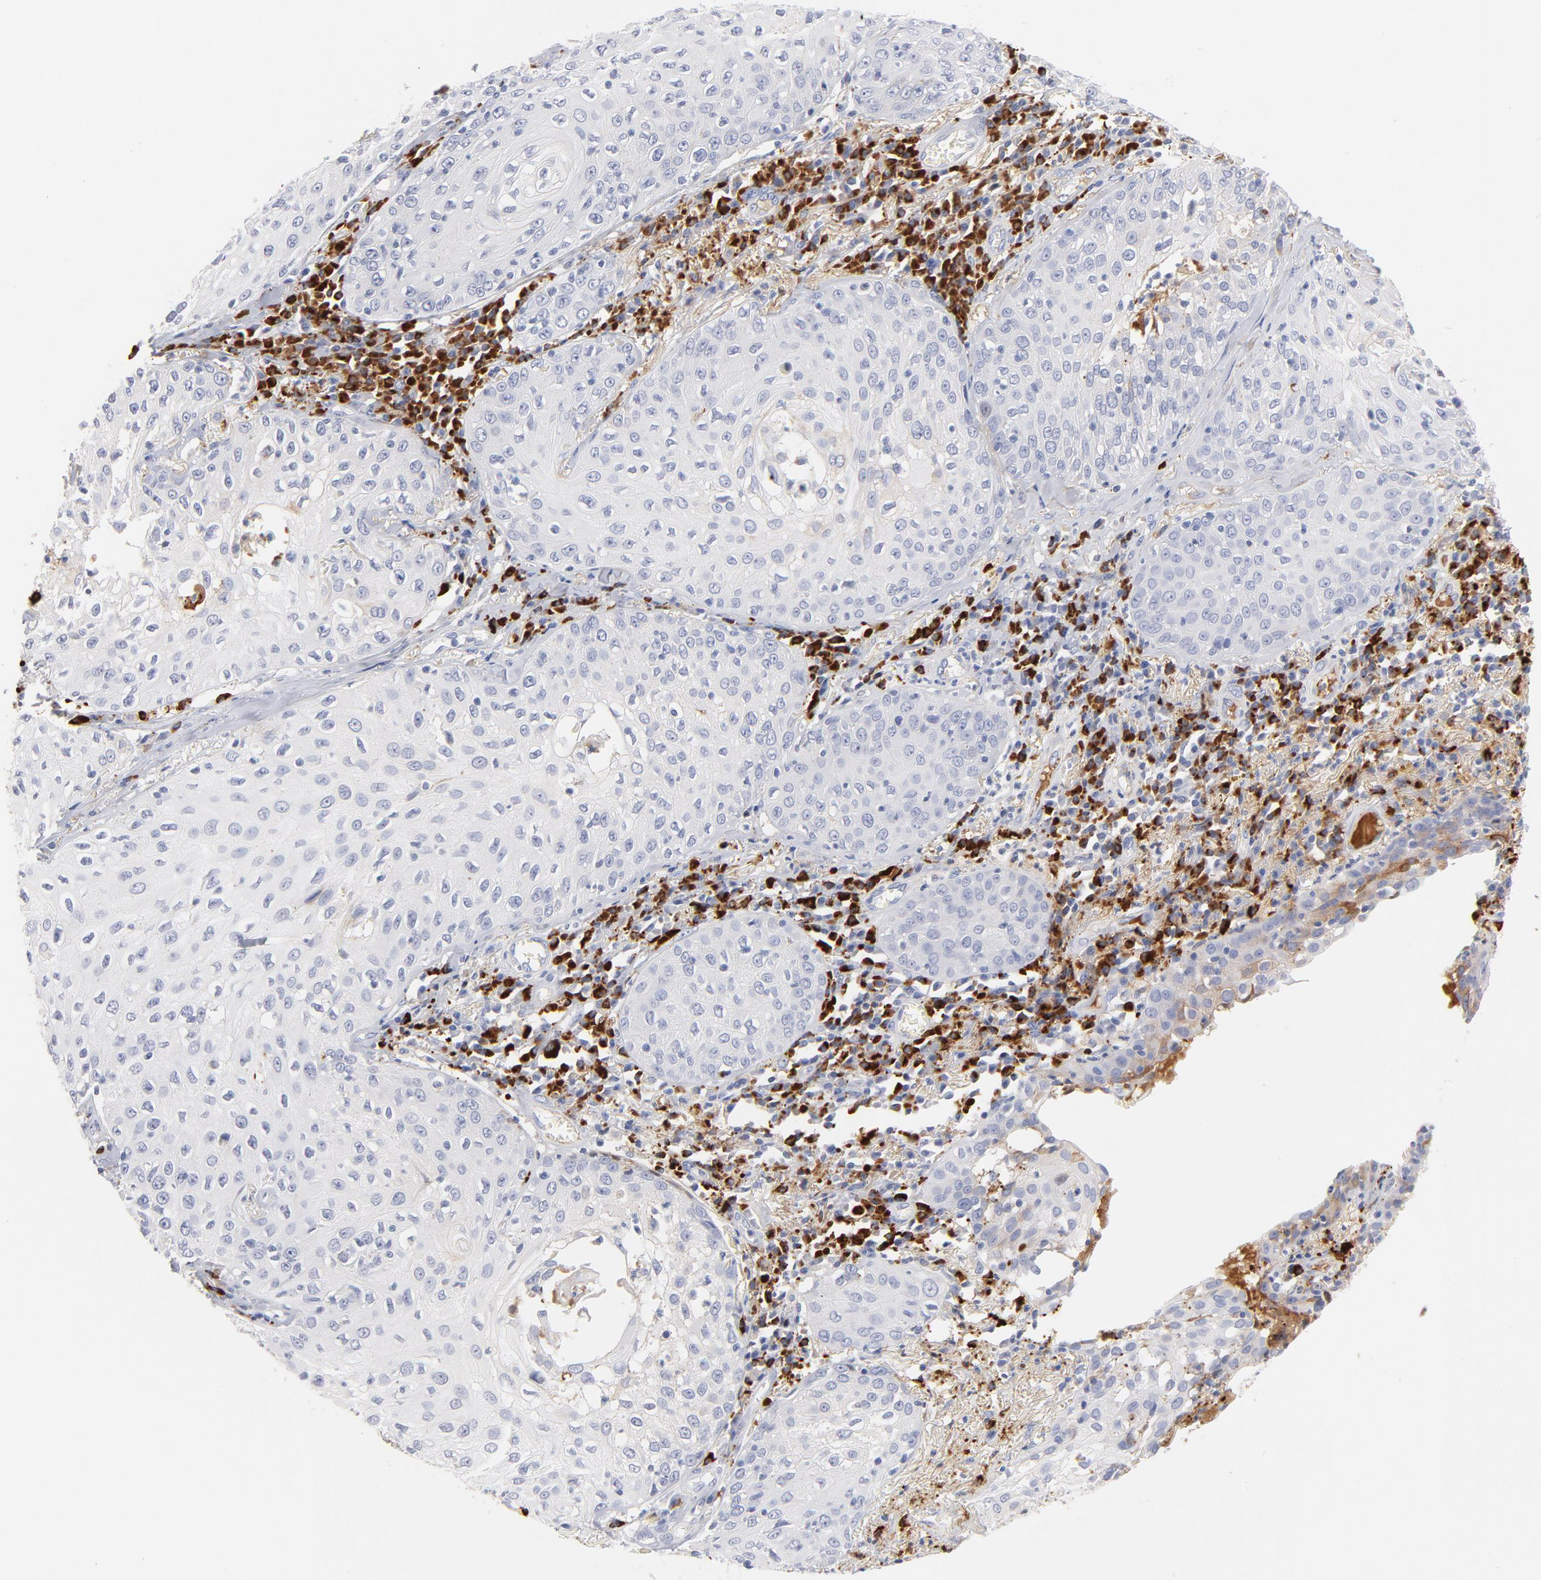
{"staining": {"intensity": "negative", "quantity": "none", "location": "none"}, "tissue": "skin cancer", "cell_type": "Tumor cells", "image_type": "cancer", "snomed": [{"axis": "morphology", "description": "Squamous cell carcinoma, NOS"}, {"axis": "topography", "description": "Skin"}], "caption": "Photomicrograph shows no protein expression in tumor cells of squamous cell carcinoma (skin) tissue.", "gene": "PLAT", "patient": {"sex": "male", "age": 65}}